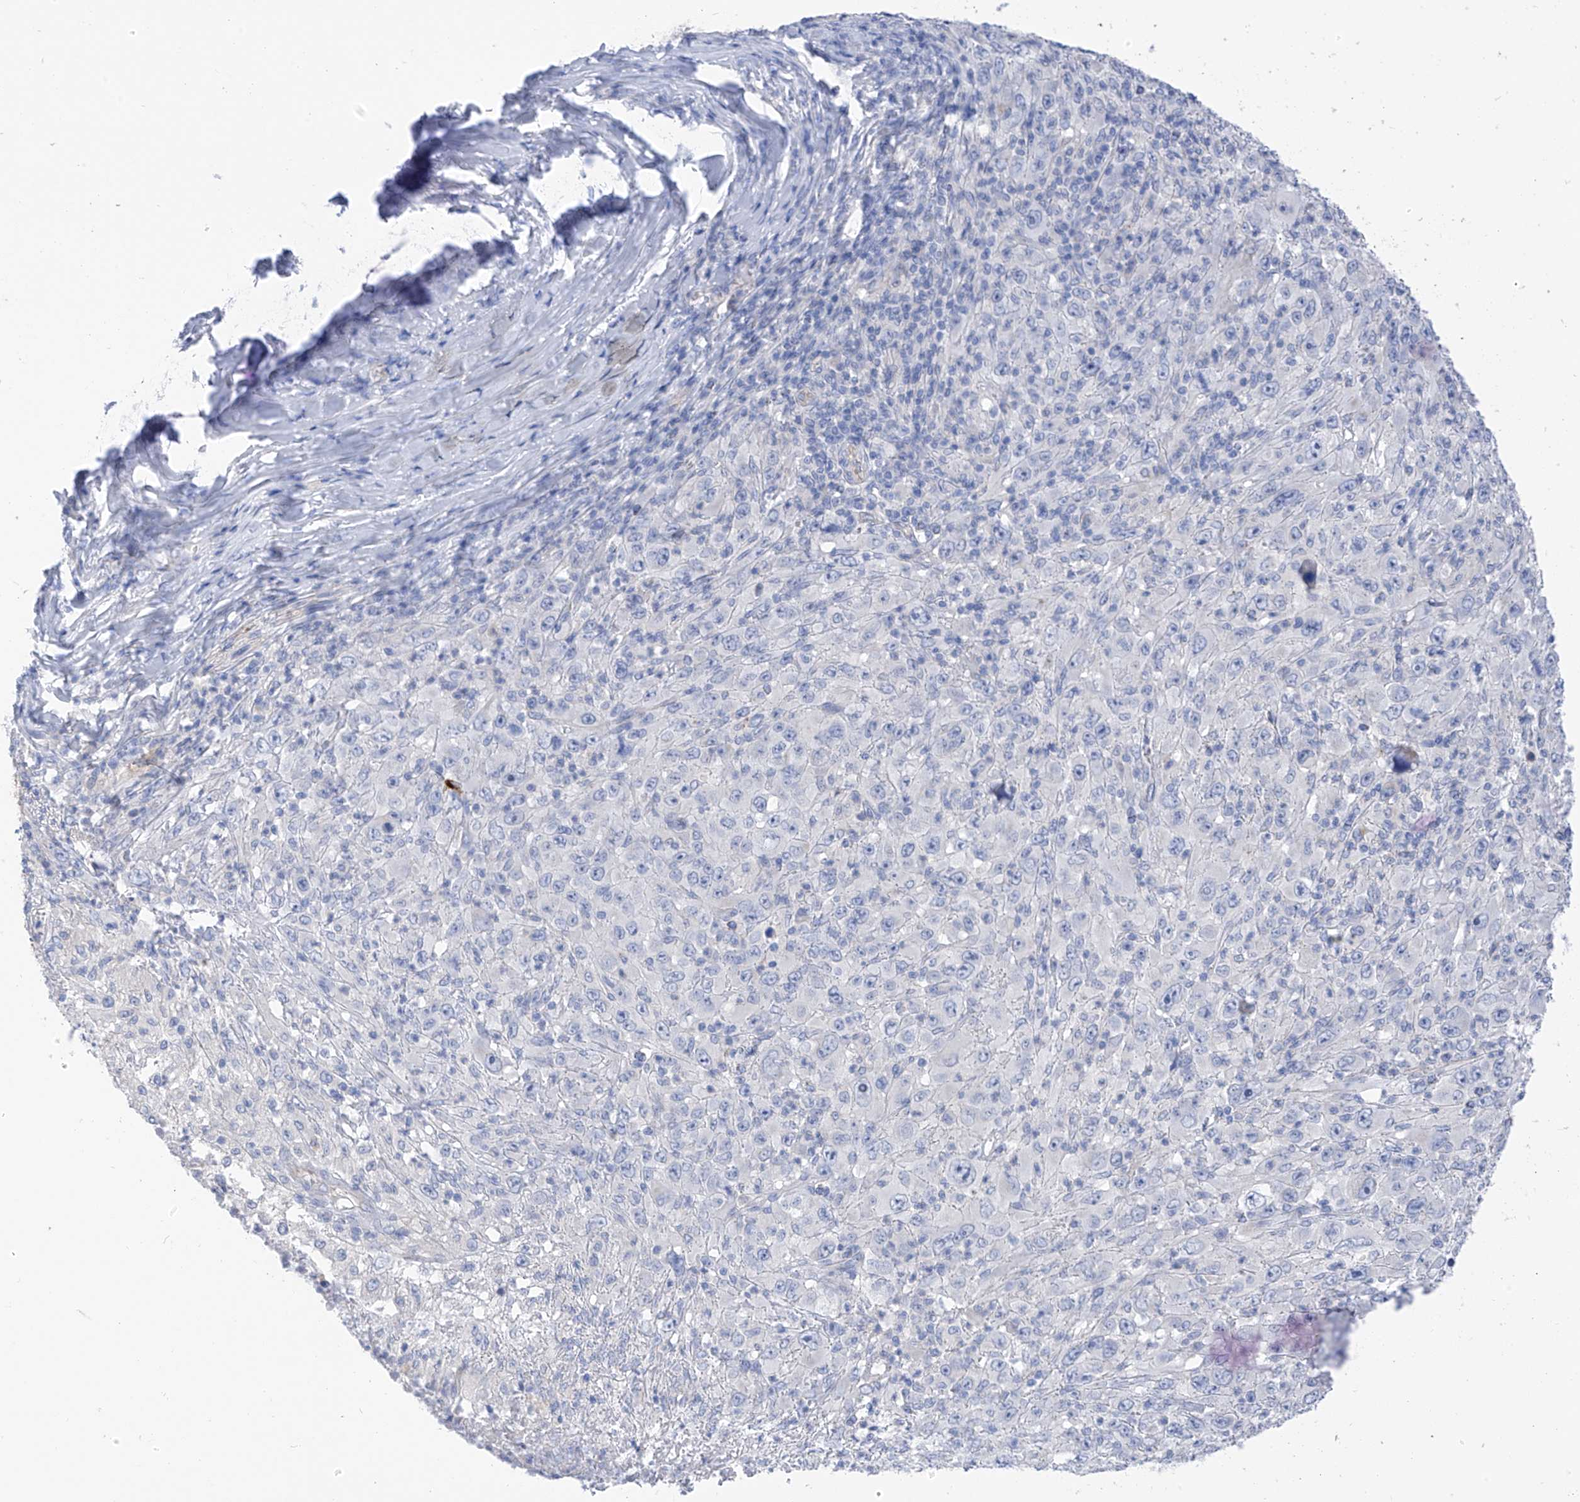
{"staining": {"intensity": "negative", "quantity": "none", "location": "none"}, "tissue": "melanoma", "cell_type": "Tumor cells", "image_type": "cancer", "snomed": [{"axis": "morphology", "description": "Malignant melanoma, Metastatic site"}, {"axis": "topography", "description": "Skin"}], "caption": "Immunohistochemistry micrograph of melanoma stained for a protein (brown), which demonstrates no expression in tumor cells.", "gene": "ITGA9", "patient": {"sex": "female", "age": 56}}